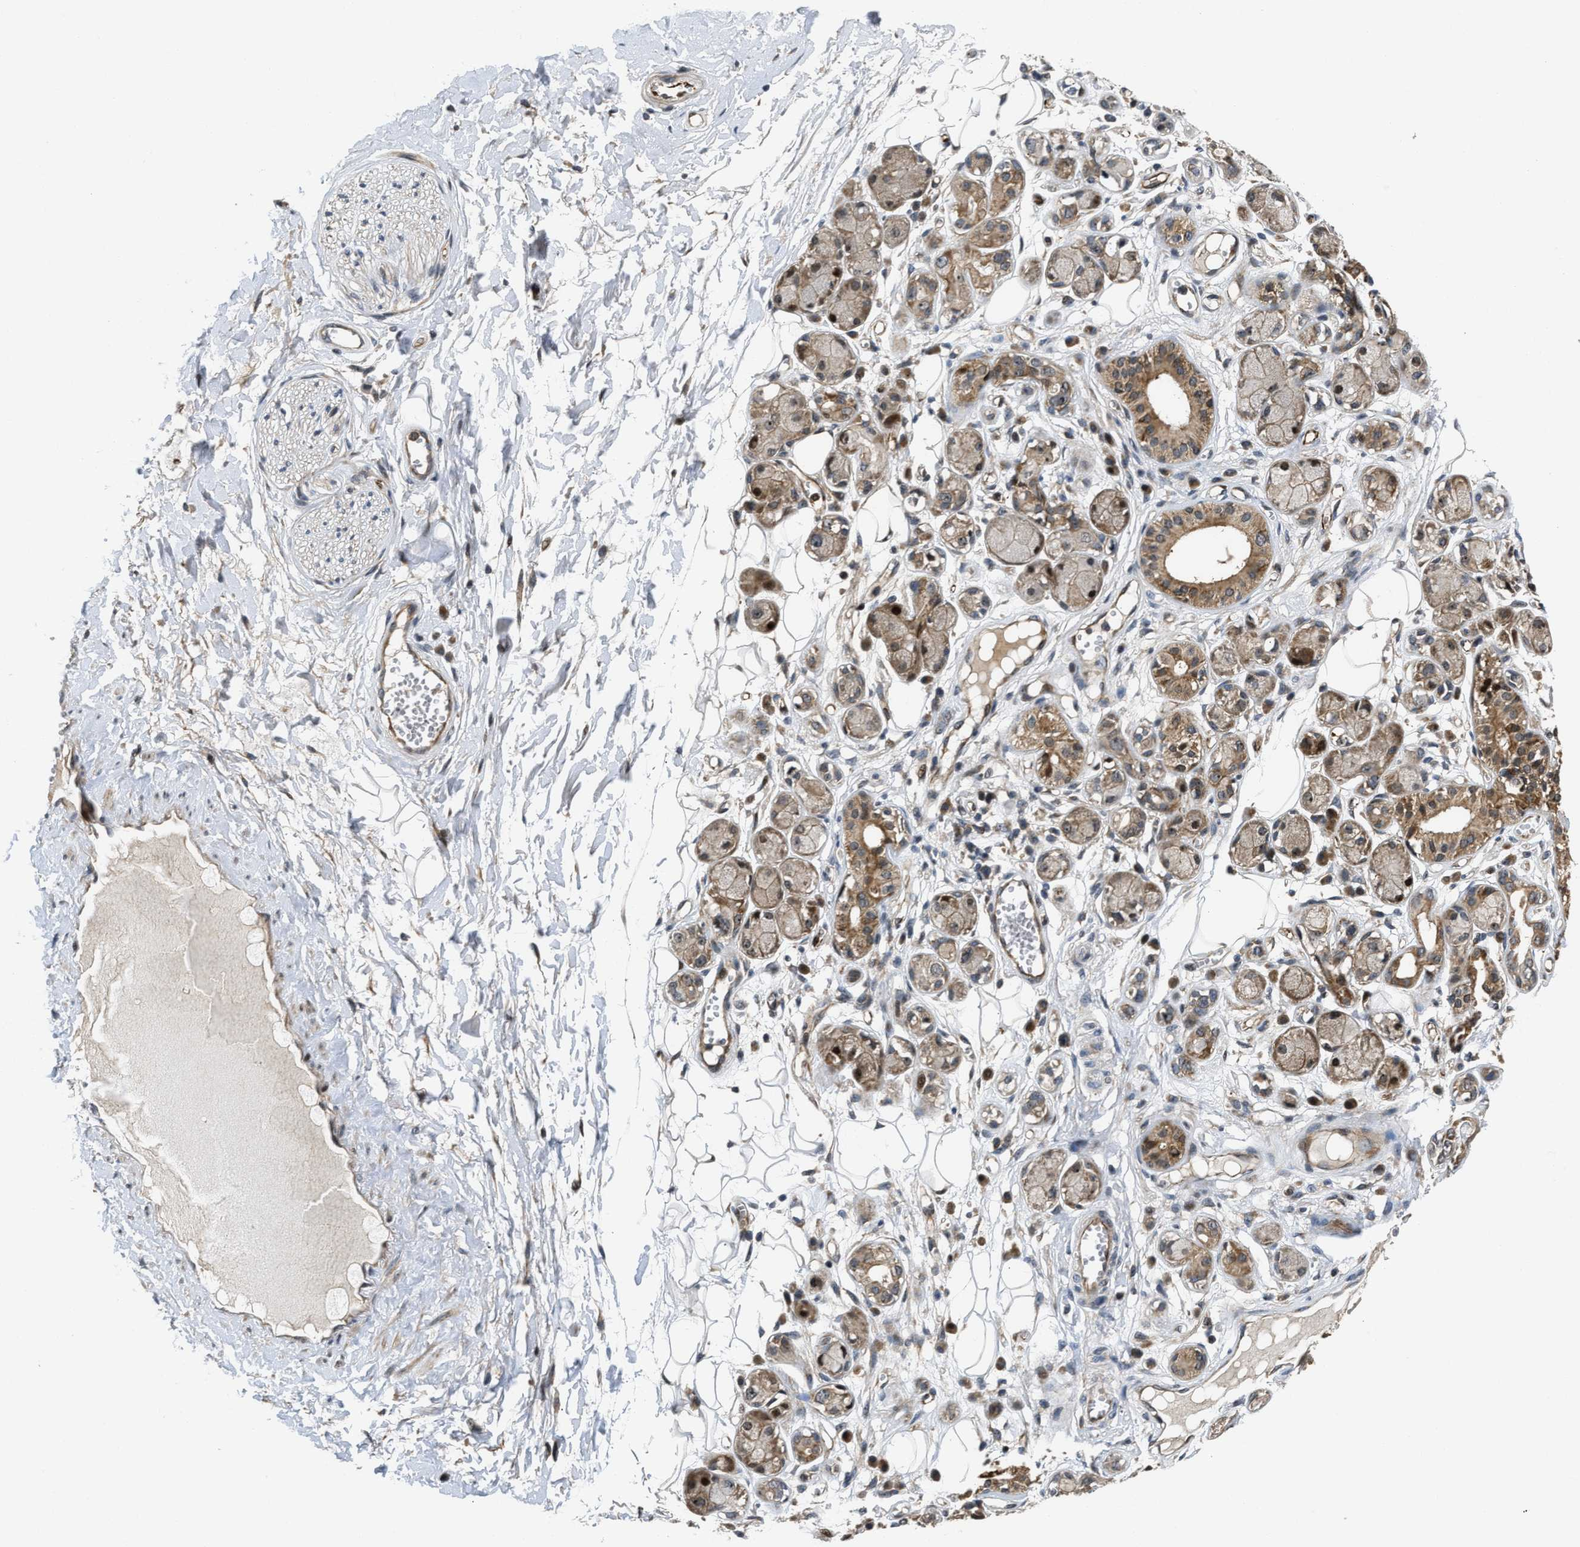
{"staining": {"intensity": "weak", "quantity": ">75%", "location": "cytoplasmic/membranous"}, "tissue": "adipose tissue", "cell_type": "Adipocytes", "image_type": "normal", "snomed": [{"axis": "morphology", "description": "Normal tissue, NOS"}, {"axis": "morphology", "description": "Inflammation, NOS"}, {"axis": "topography", "description": "Salivary gland"}, {"axis": "topography", "description": "Peripheral nerve tissue"}], "caption": "IHC of normal adipose tissue exhibits low levels of weak cytoplasmic/membranous expression in approximately >75% of adipocytes.", "gene": "ALDH3A2", "patient": {"sex": "female", "age": 75}}